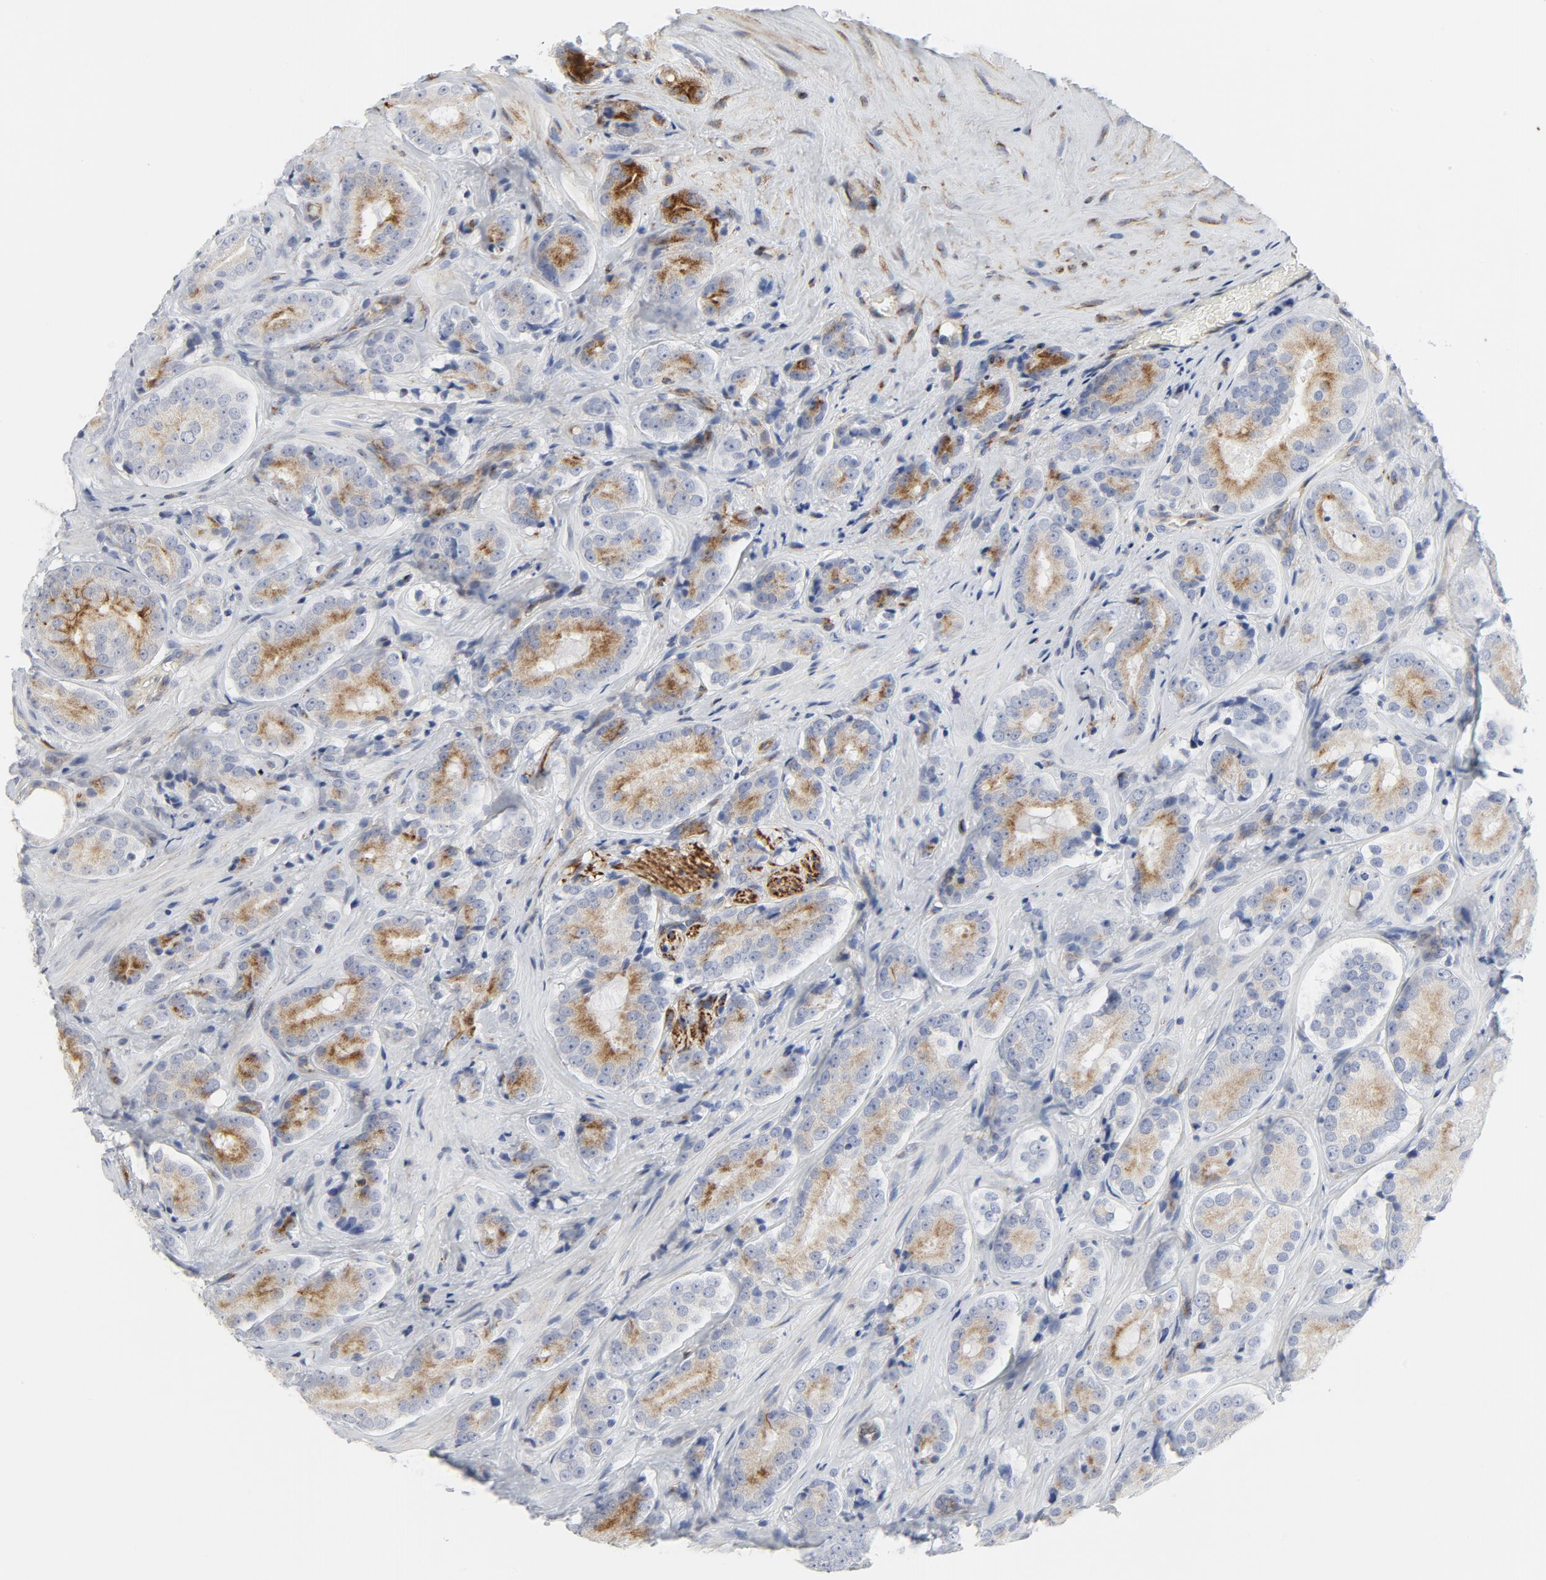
{"staining": {"intensity": "weak", "quantity": "<25%", "location": "cytoplasmic/membranous"}, "tissue": "prostate cancer", "cell_type": "Tumor cells", "image_type": "cancer", "snomed": [{"axis": "morphology", "description": "Adenocarcinoma, High grade"}, {"axis": "topography", "description": "Prostate"}], "caption": "Protein analysis of prostate adenocarcinoma (high-grade) reveals no significant staining in tumor cells. (DAB immunohistochemistry (IHC), high magnification).", "gene": "TUBB1", "patient": {"sex": "male", "age": 70}}